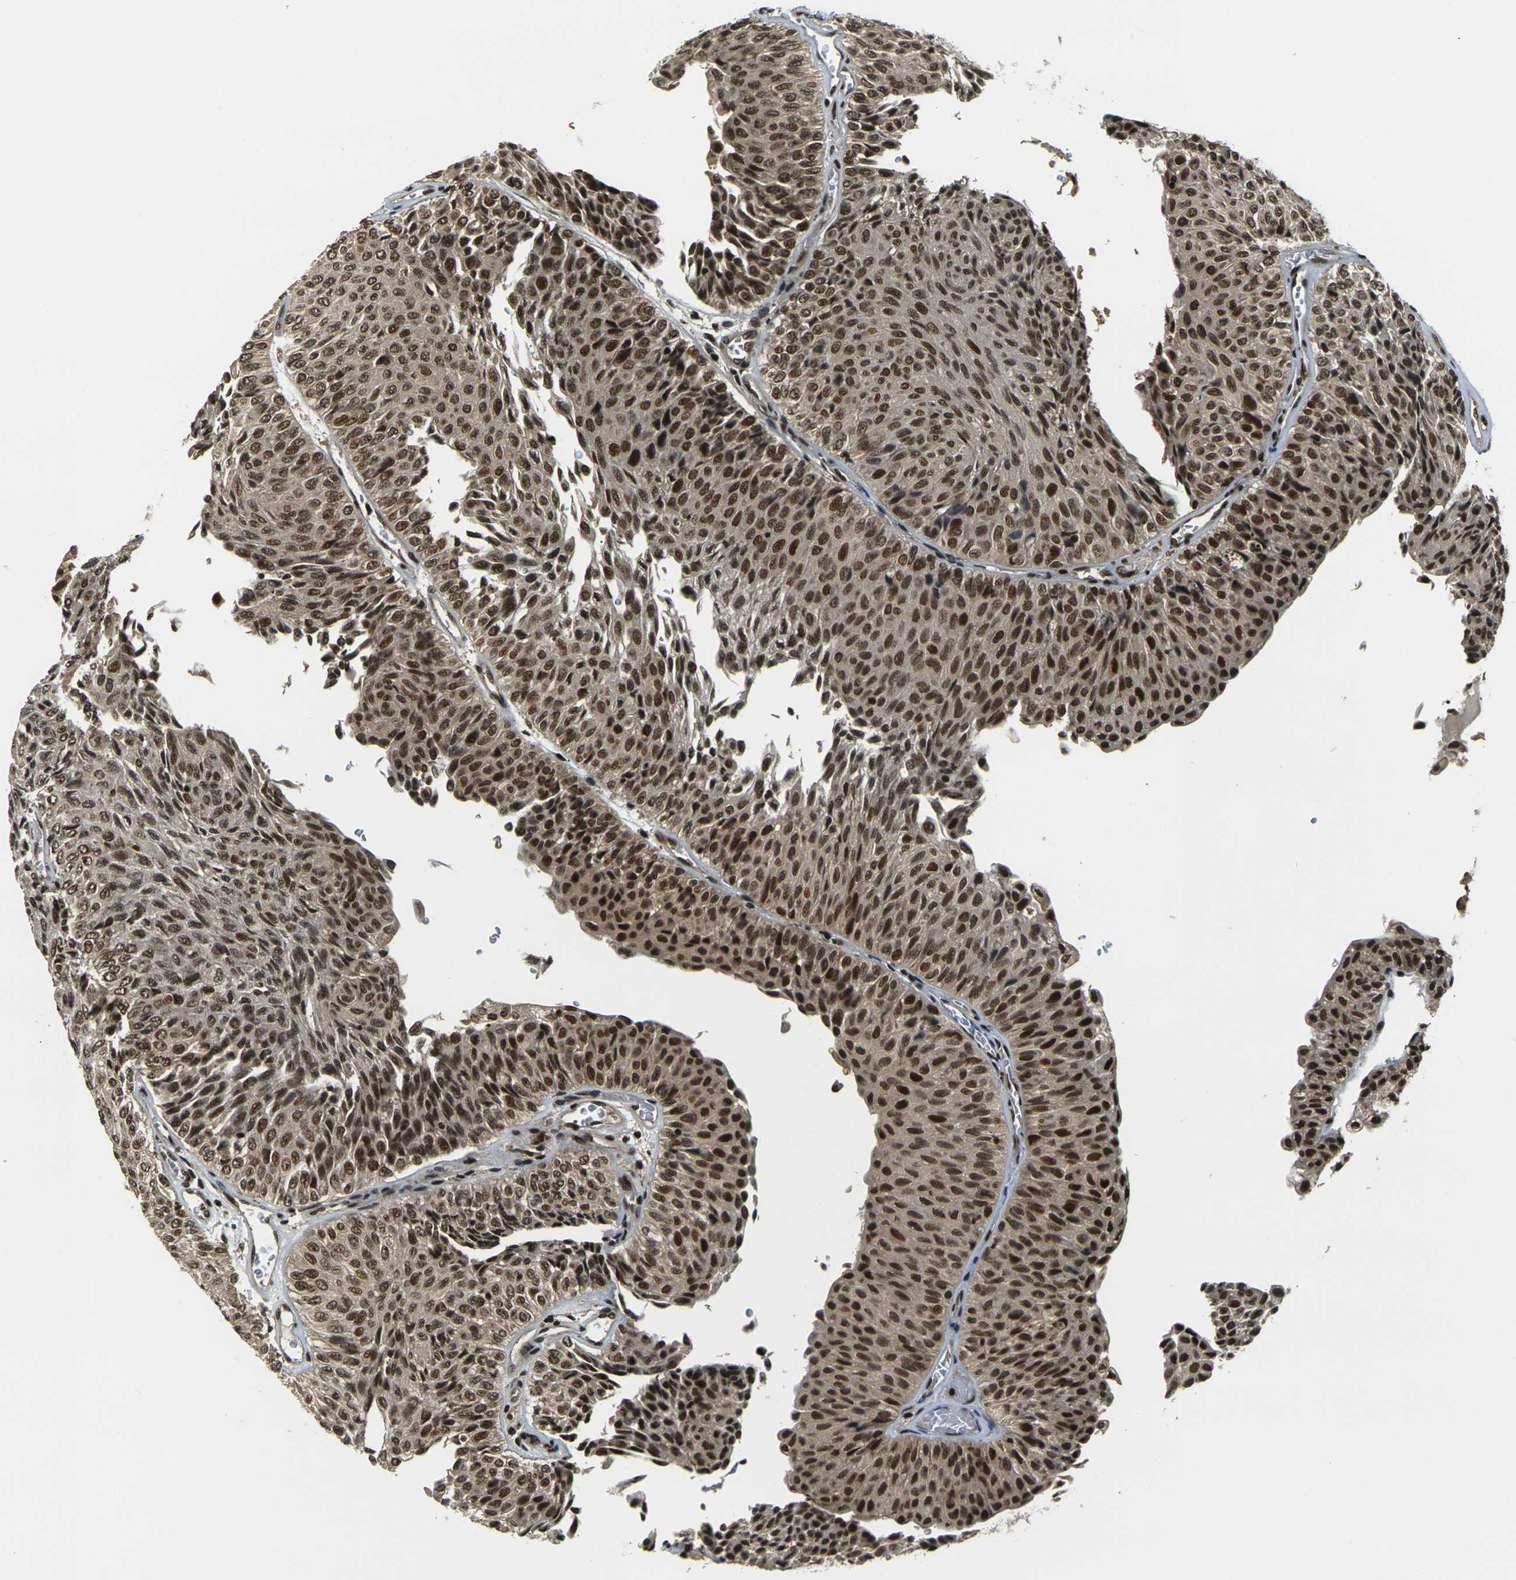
{"staining": {"intensity": "strong", "quantity": ">75%", "location": "cytoplasmic/membranous,nuclear"}, "tissue": "urothelial cancer", "cell_type": "Tumor cells", "image_type": "cancer", "snomed": [{"axis": "morphology", "description": "Urothelial carcinoma, Low grade"}, {"axis": "topography", "description": "Urinary bladder"}], "caption": "A micrograph of human urothelial carcinoma (low-grade) stained for a protein shows strong cytoplasmic/membranous and nuclear brown staining in tumor cells.", "gene": "ACTL6A", "patient": {"sex": "male", "age": 78}}